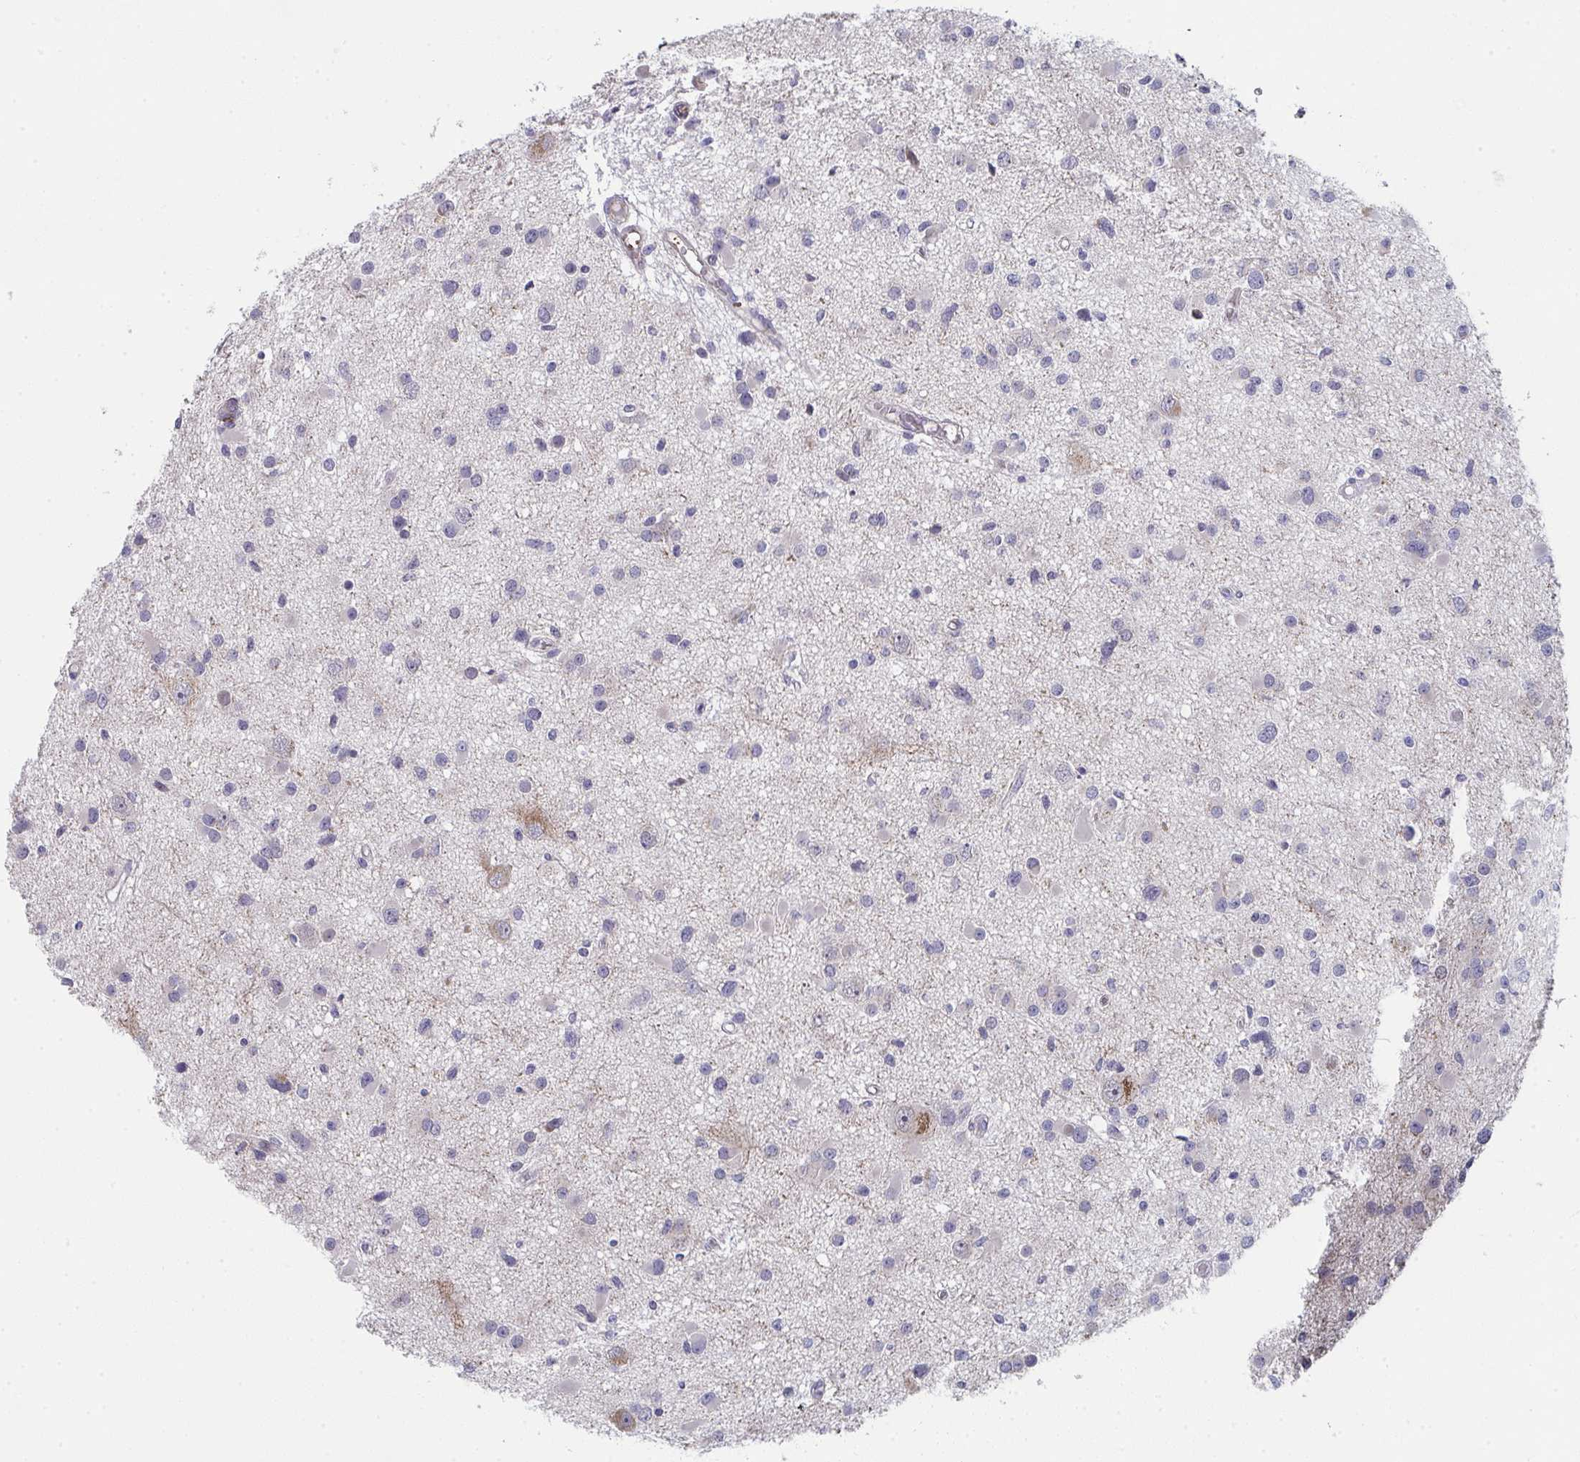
{"staining": {"intensity": "negative", "quantity": "none", "location": "none"}, "tissue": "glioma", "cell_type": "Tumor cells", "image_type": "cancer", "snomed": [{"axis": "morphology", "description": "Glioma, malignant, High grade"}, {"axis": "topography", "description": "Brain"}], "caption": "This histopathology image is of glioma stained with immunohistochemistry (IHC) to label a protein in brown with the nuclei are counter-stained blue. There is no positivity in tumor cells.", "gene": "VWDE", "patient": {"sex": "male", "age": 54}}